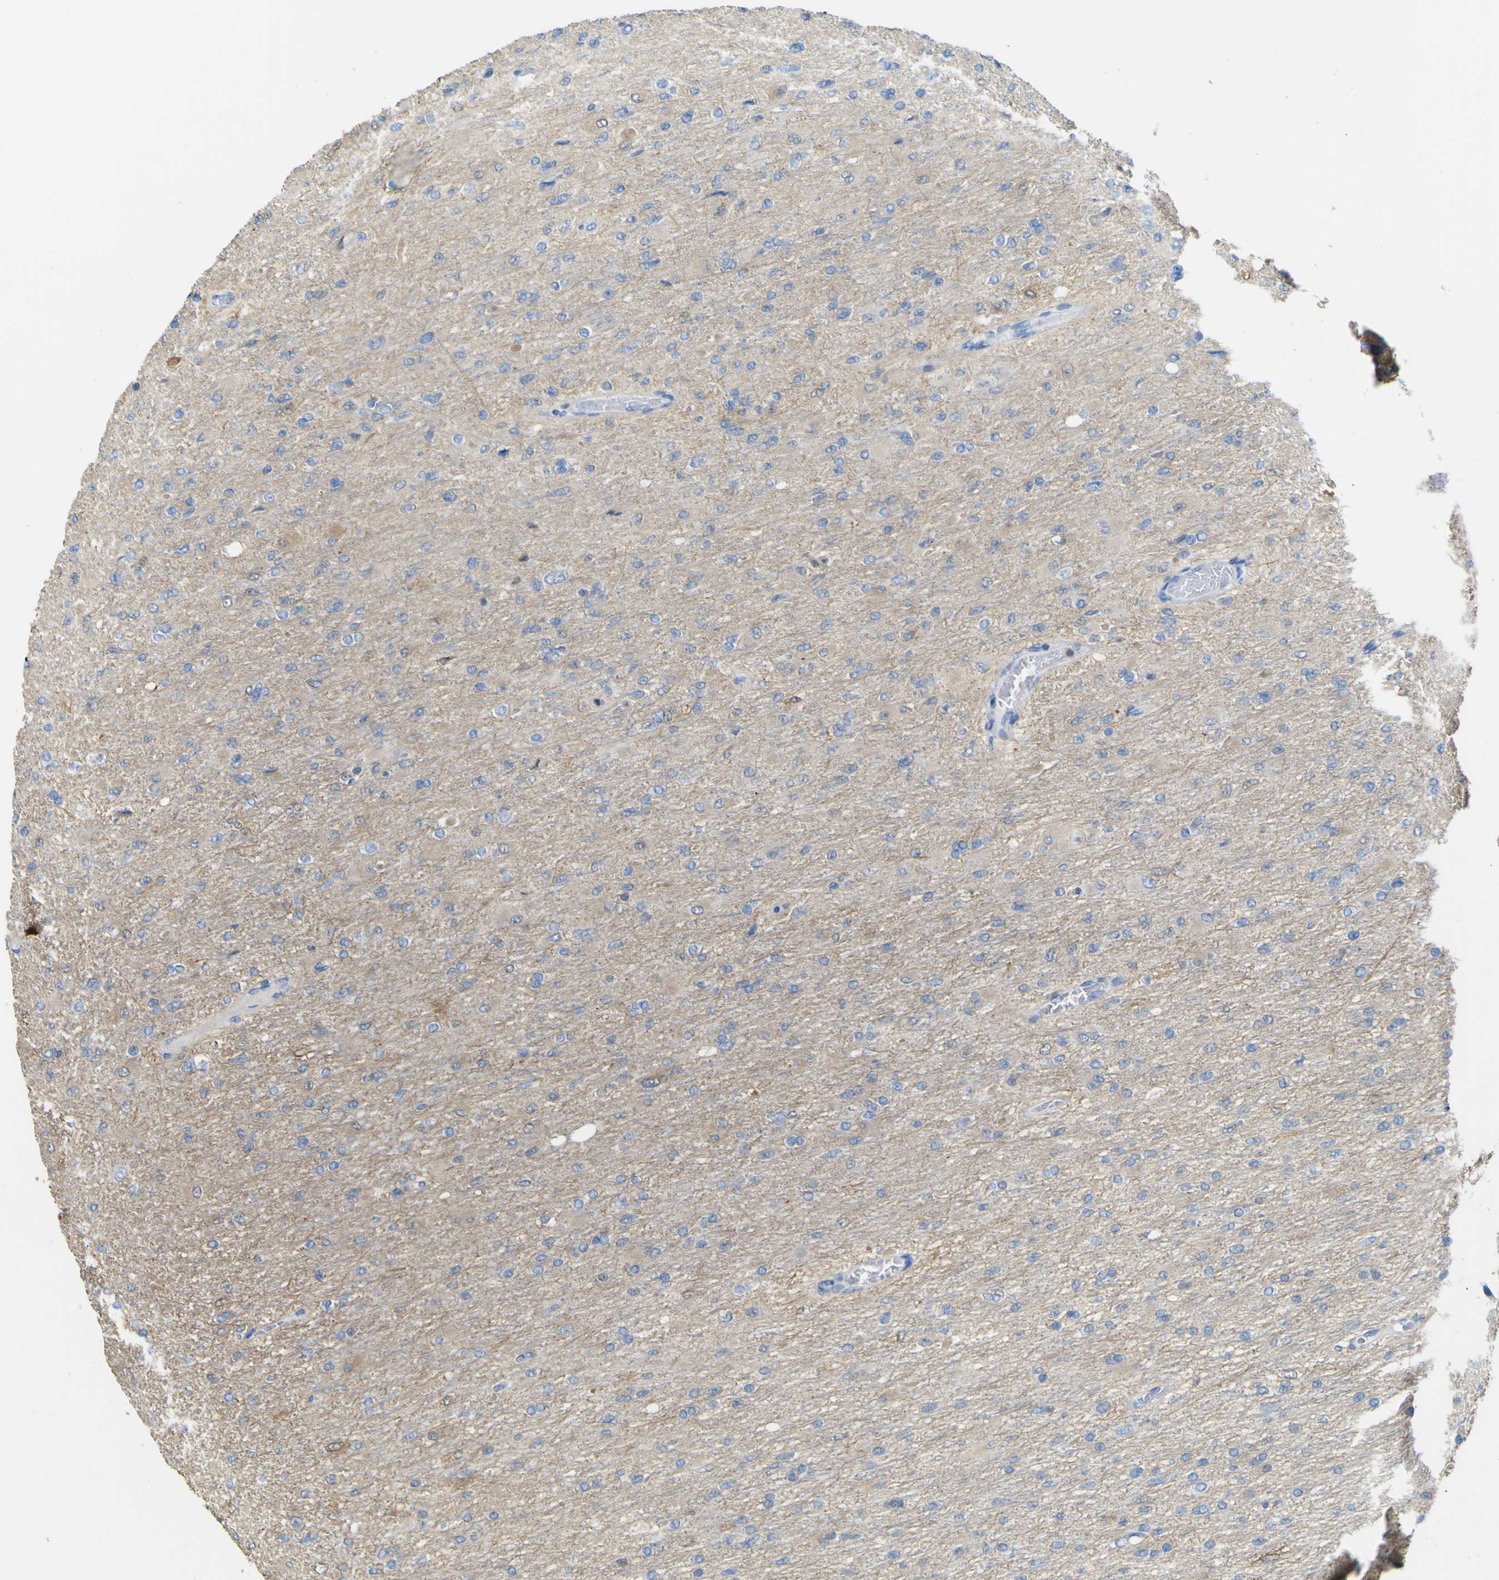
{"staining": {"intensity": "negative", "quantity": "none", "location": "none"}, "tissue": "glioma", "cell_type": "Tumor cells", "image_type": "cancer", "snomed": [{"axis": "morphology", "description": "Glioma, malignant, High grade"}, {"axis": "topography", "description": "Cerebral cortex"}], "caption": "The immunohistochemistry (IHC) photomicrograph has no significant staining in tumor cells of malignant glioma (high-grade) tissue.", "gene": "ABHD3", "patient": {"sex": "female", "age": 36}}